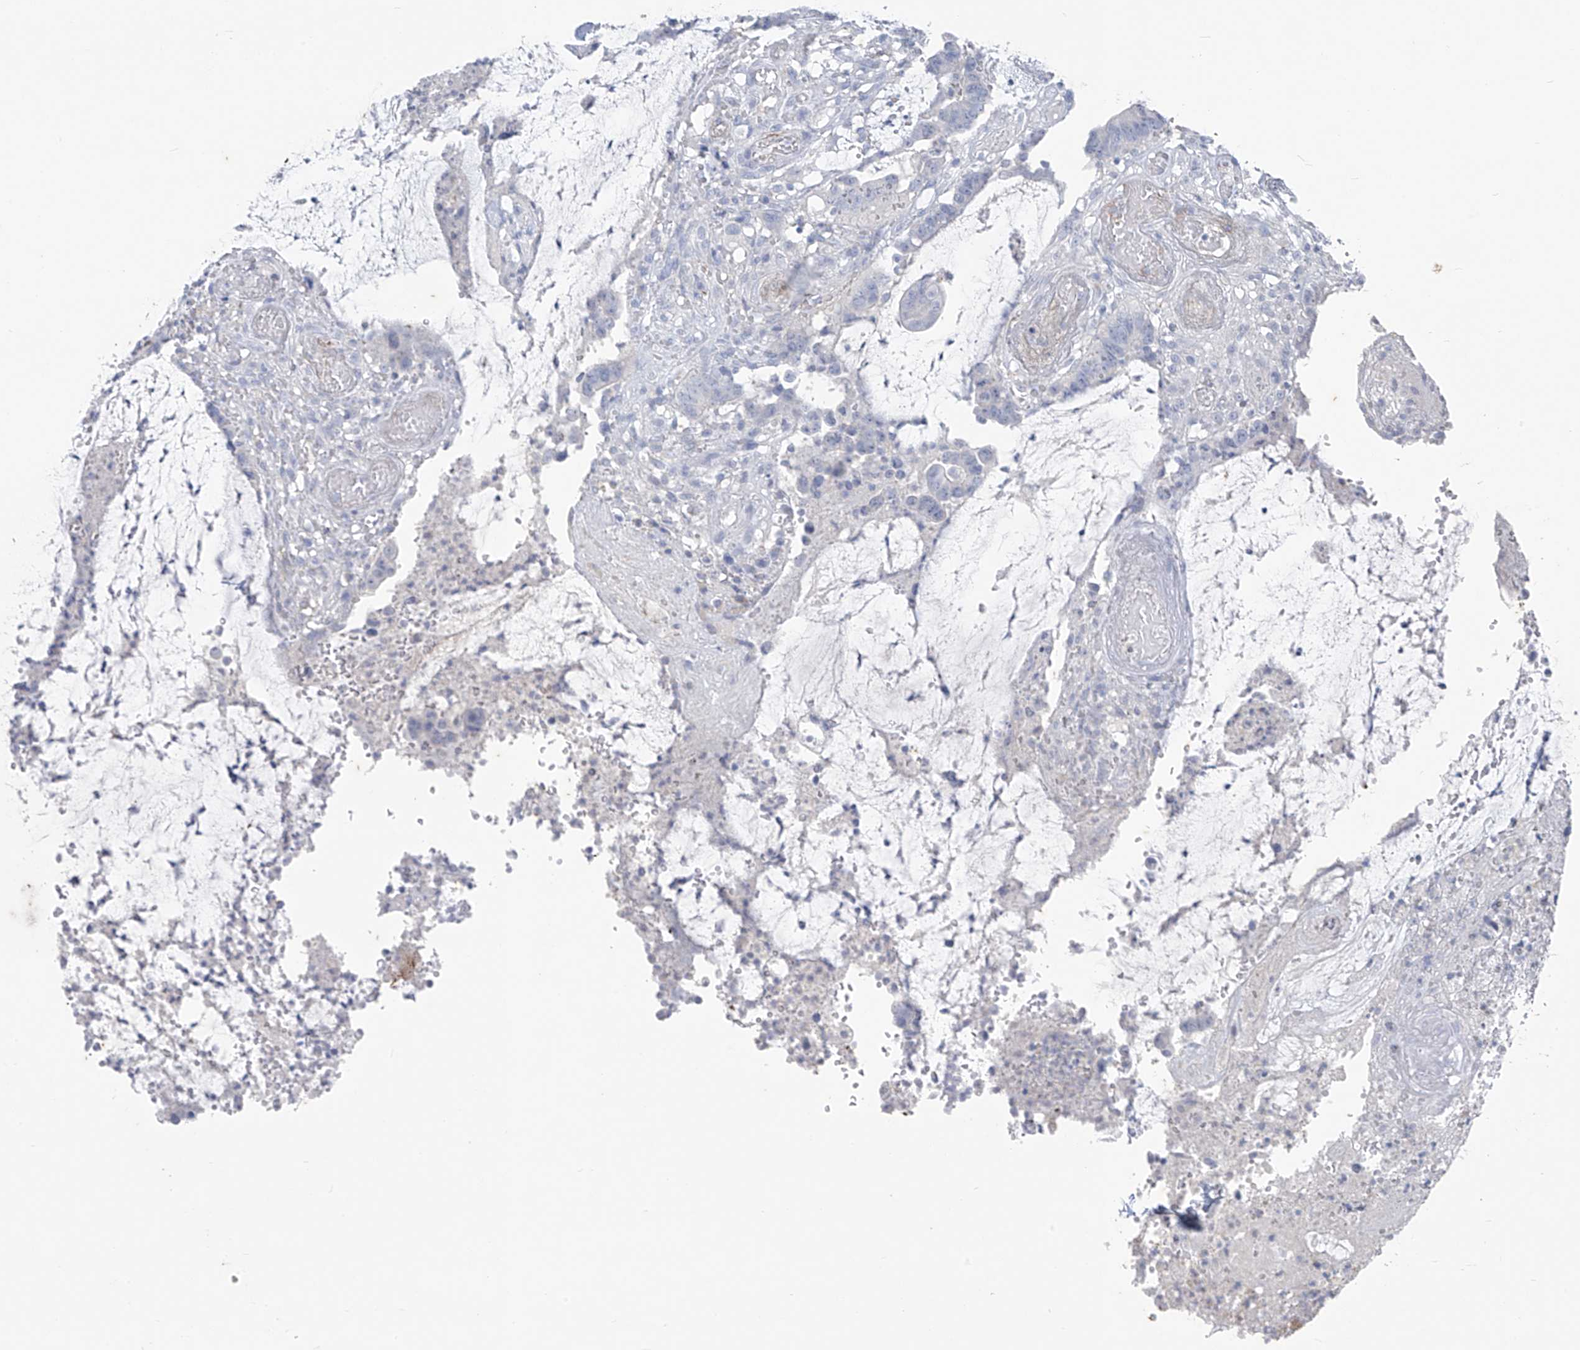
{"staining": {"intensity": "negative", "quantity": "none", "location": "none"}, "tissue": "colorectal cancer", "cell_type": "Tumor cells", "image_type": "cancer", "snomed": [{"axis": "morphology", "description": "Adenocarcinoma, NOS"}, {"axis": "topography", "description": "Rectum"}], "caption": "Photomicrograph shows no significant protein staining in tumor cells of adenocarcinoma (colorectal).", "gene": "CX3CR1", "patient": {"sex": "female", "age": 66}}